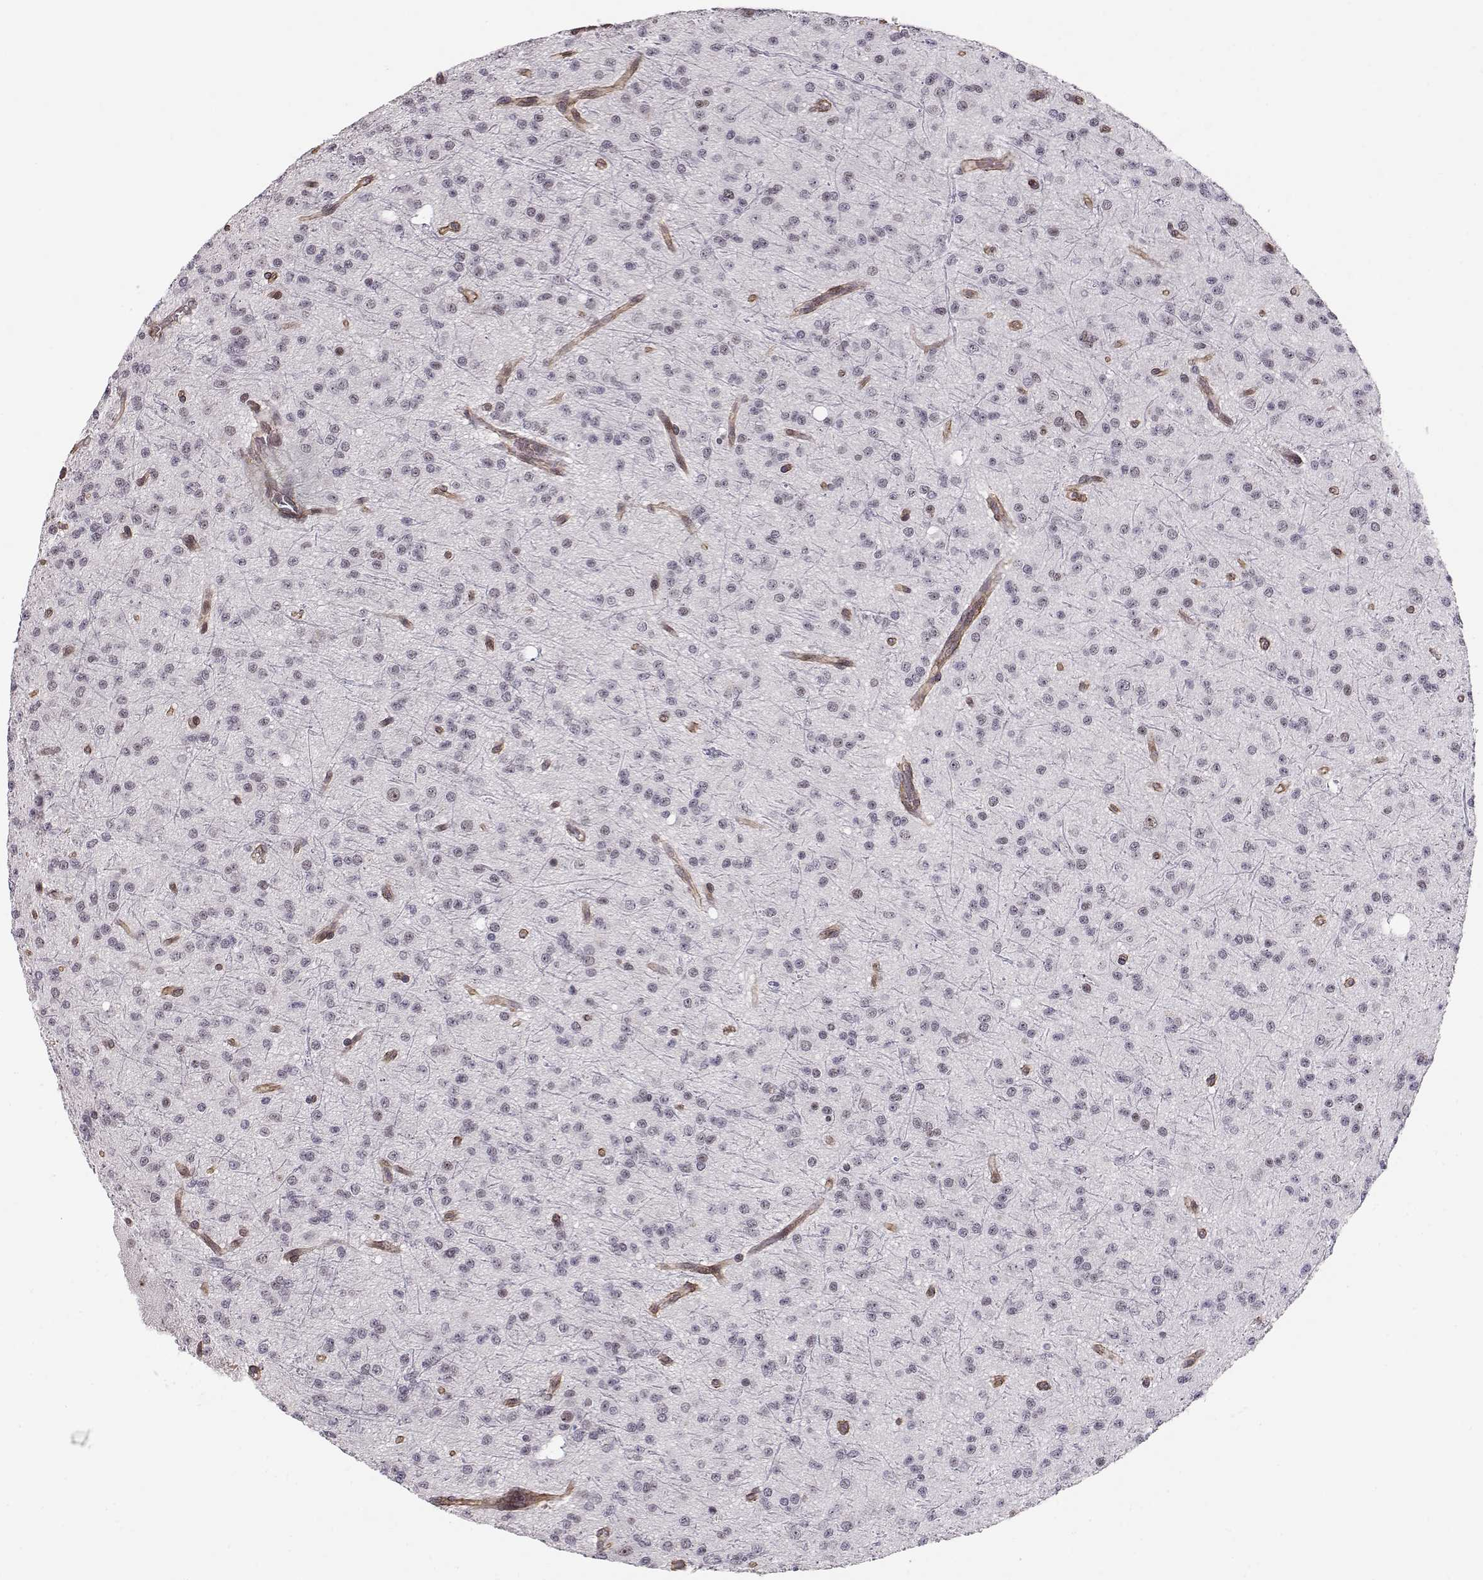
{"staining": {"intensity": "negative", "quantity": "none", "location": "none"}, "tissue": "glioma", "cell_type": "Tumor cells", "image_type": "cancer", "snomed": [{"axis": "morphology", "description": "Glioma, malignant, Low grade"}, {"axis": "topography", "description": "Brain"}], "caption": "Tumor cells show no significant expression in malignant glioma (low-grade). (IHC, brightfield microscopy, high magnification).", "gene": "CIR1", "patient": {"sex": "male", "age": 27}}